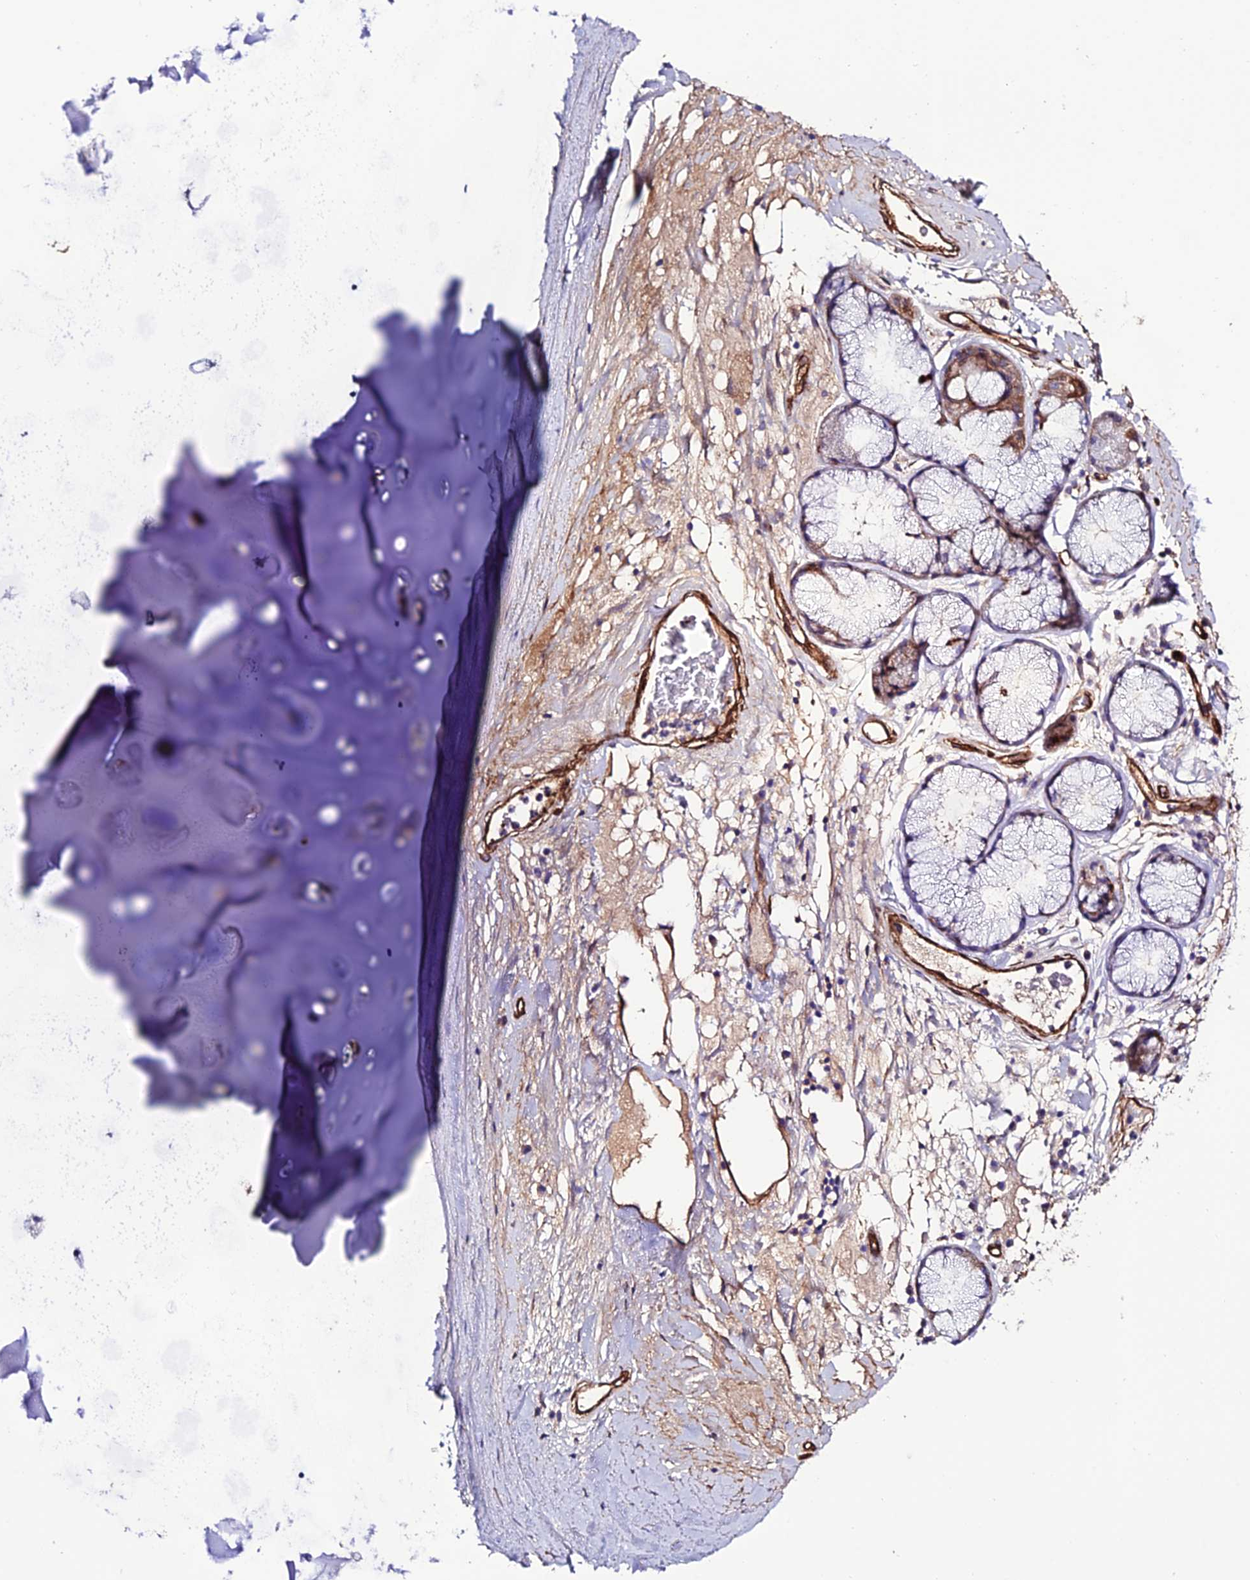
{"staining": {"intensity": "moderate", "quantity": "25%-75%", "location": "cytoplasmic/membranous"}, "tissue": "adipose tissue", "cell_type": "Adipocytes", "image_type": "normal", "snomed": [{"axis": "morphology", "description": "Normal tissue, NOS"}, {"axis": "topography", "description": "Cartilage tissue"}], "caption": "IHC (DAB (3,3'-diaminobenzidine)) staining of normal adipose tissue demonstrates moderate cytoplasmic/membranous protein expression in approximately 25%-75% of adipocytes.", "gene": "REX1BD", "patient": {"sex": "female", "age": 63}}